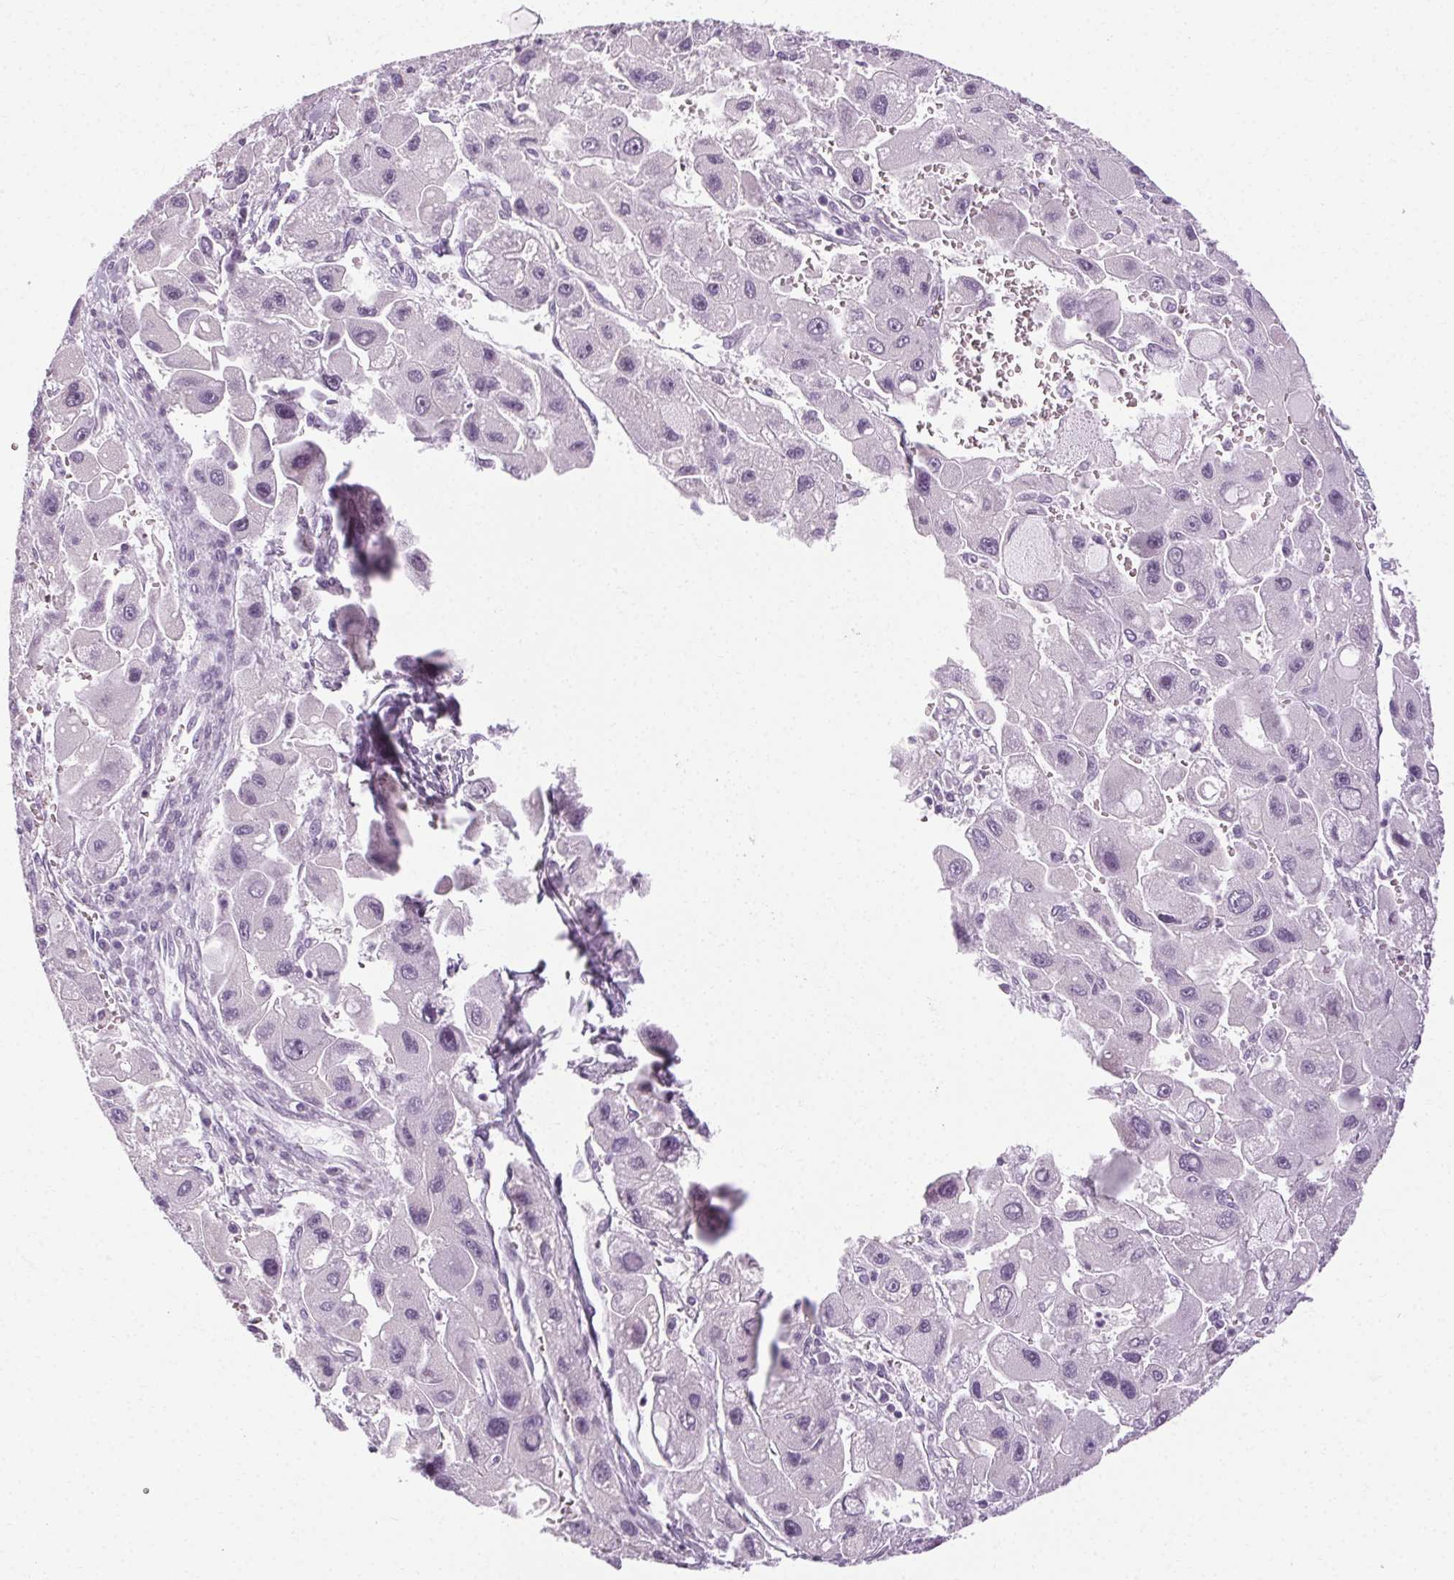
{"staining": {"intensity": "negative", "quantity": "none", "location": "none"}, "tissue": "liver cancer", "cell_type": "Tumor cells", "image_type": "cancer", "snomed": [{"axis": "morphology", "description": "Carcinoma, Hepatocellular, NOS"}, {"axis": "topography", "description": "Liver"}], "caption": "High power microscopy photomicrograph of an immunohistochemistry (IHC) photomicrograph of liver cancer (hepatocellular carcinoma), revealing no significant positivity in tumor cells.", "gene": "POMC", "patient": {"sex": "male", "age": 24}}